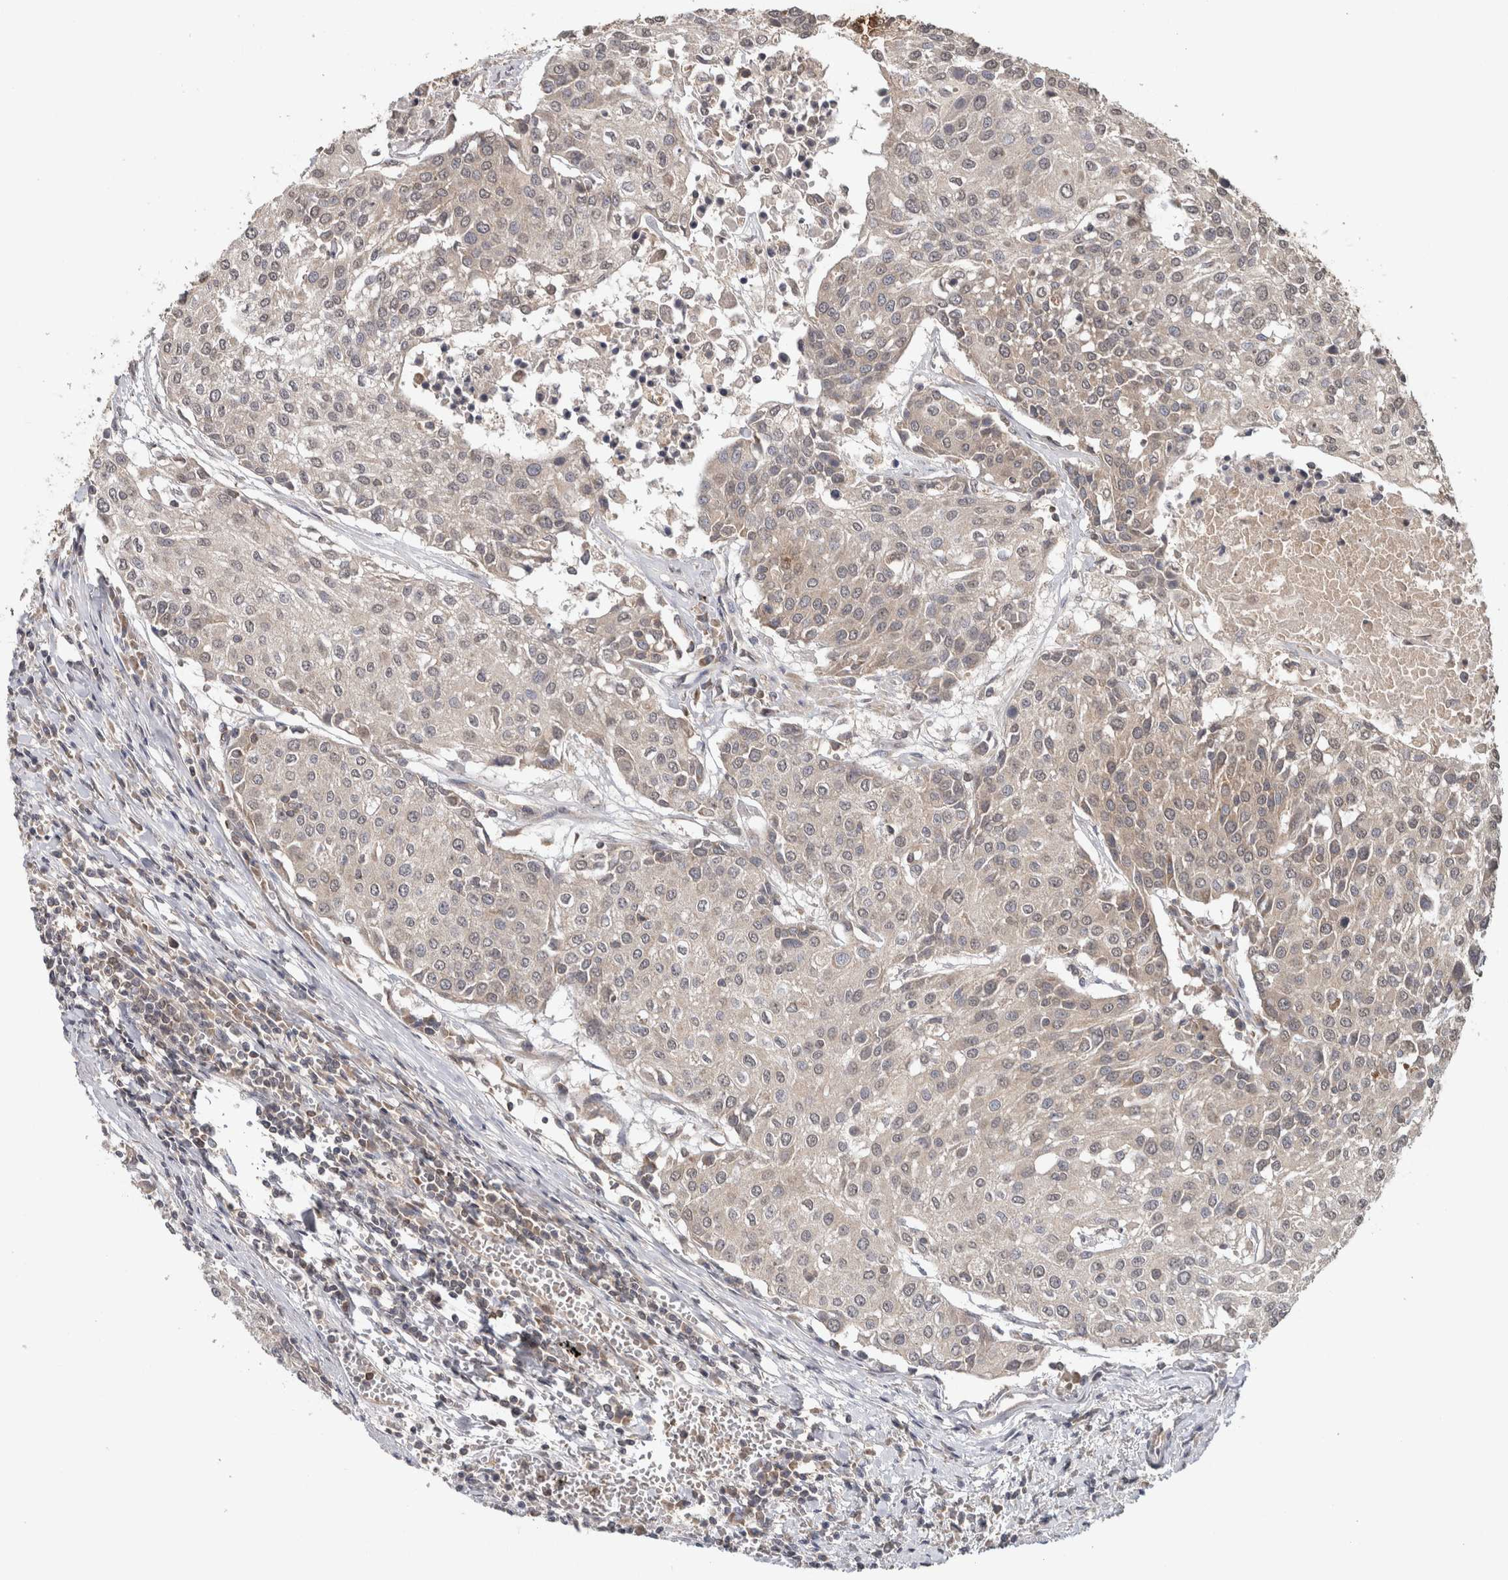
{"staining": {"intensity": "negative", "quantity": "none", "location": "none"}, "tissue": "urothelial cancer", "cell_type": "Tumor cells", "image_type": "cancer", "snomed": [{"axis": "morphology", "description": "Urothelial carcinoma, High grade"}, {"axis": "topography", "description": "Urinary bladder"}], "caption": "A photomicrograph of human high-grade urothelial carcinoma is negative for staining in tumor cells.", "gene": "HMOX2", "patient": {"sex": "female", "age": 85}}